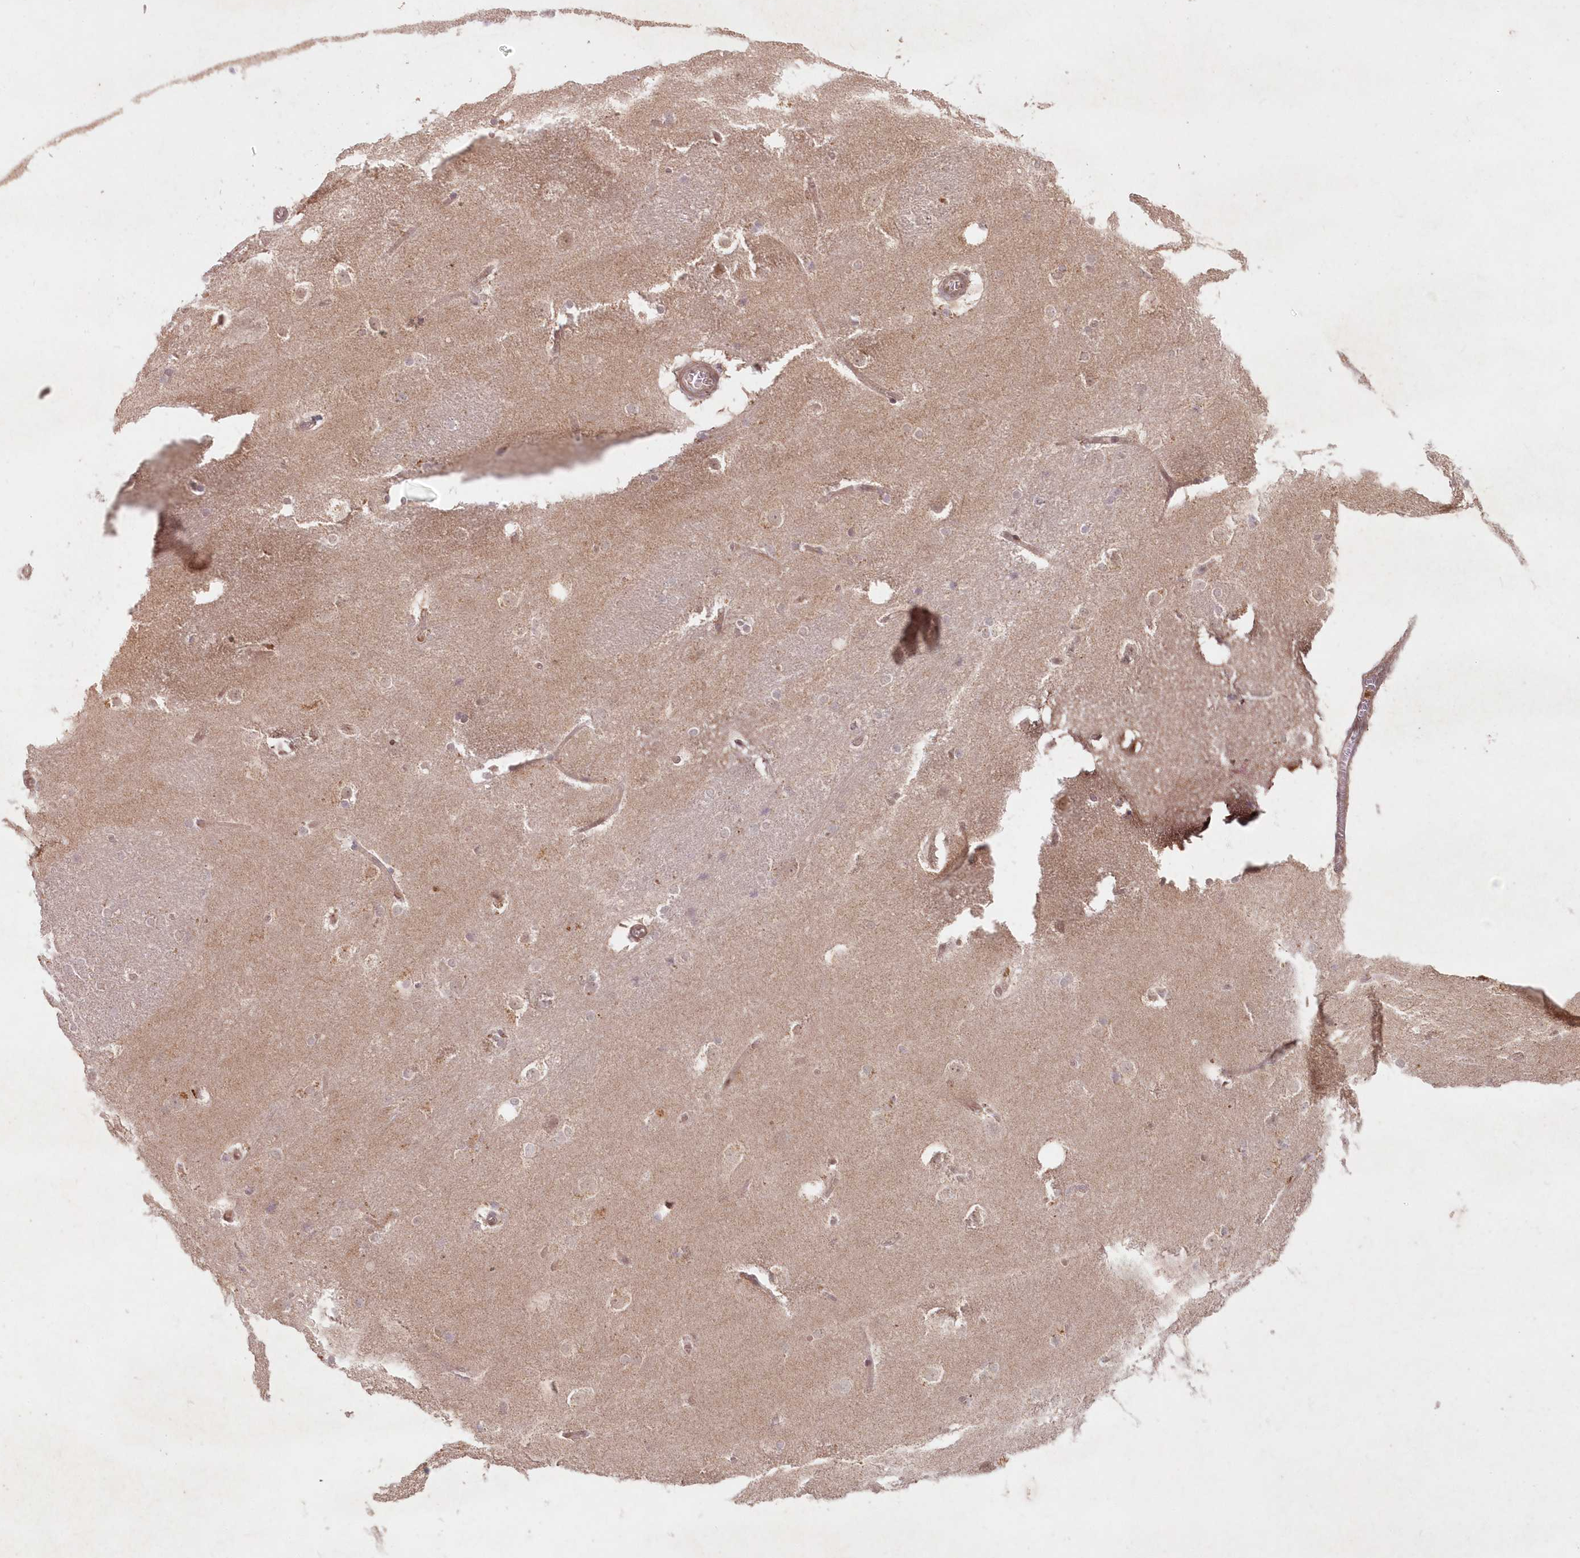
{"staining": {"intensity": "weak", "quantity": "<25%", "location": "nuclear"}, "tissue": "caudate", "cell_type": "Glial cells", "image_type": "normal", "snomed": [{"axis": "morphology", "description": "Normal tissue, NOS"}, {"axis": "topography", "description": "Lateral ventricle wall"}], "caption": "High power microscopy histopathology image of an immunohistochemistry (IHC) image of normal caudate, revealing no significant positivity in glial cells.", "gene": "ASCC1", "patient": {"sex": "female", "age": 19}}